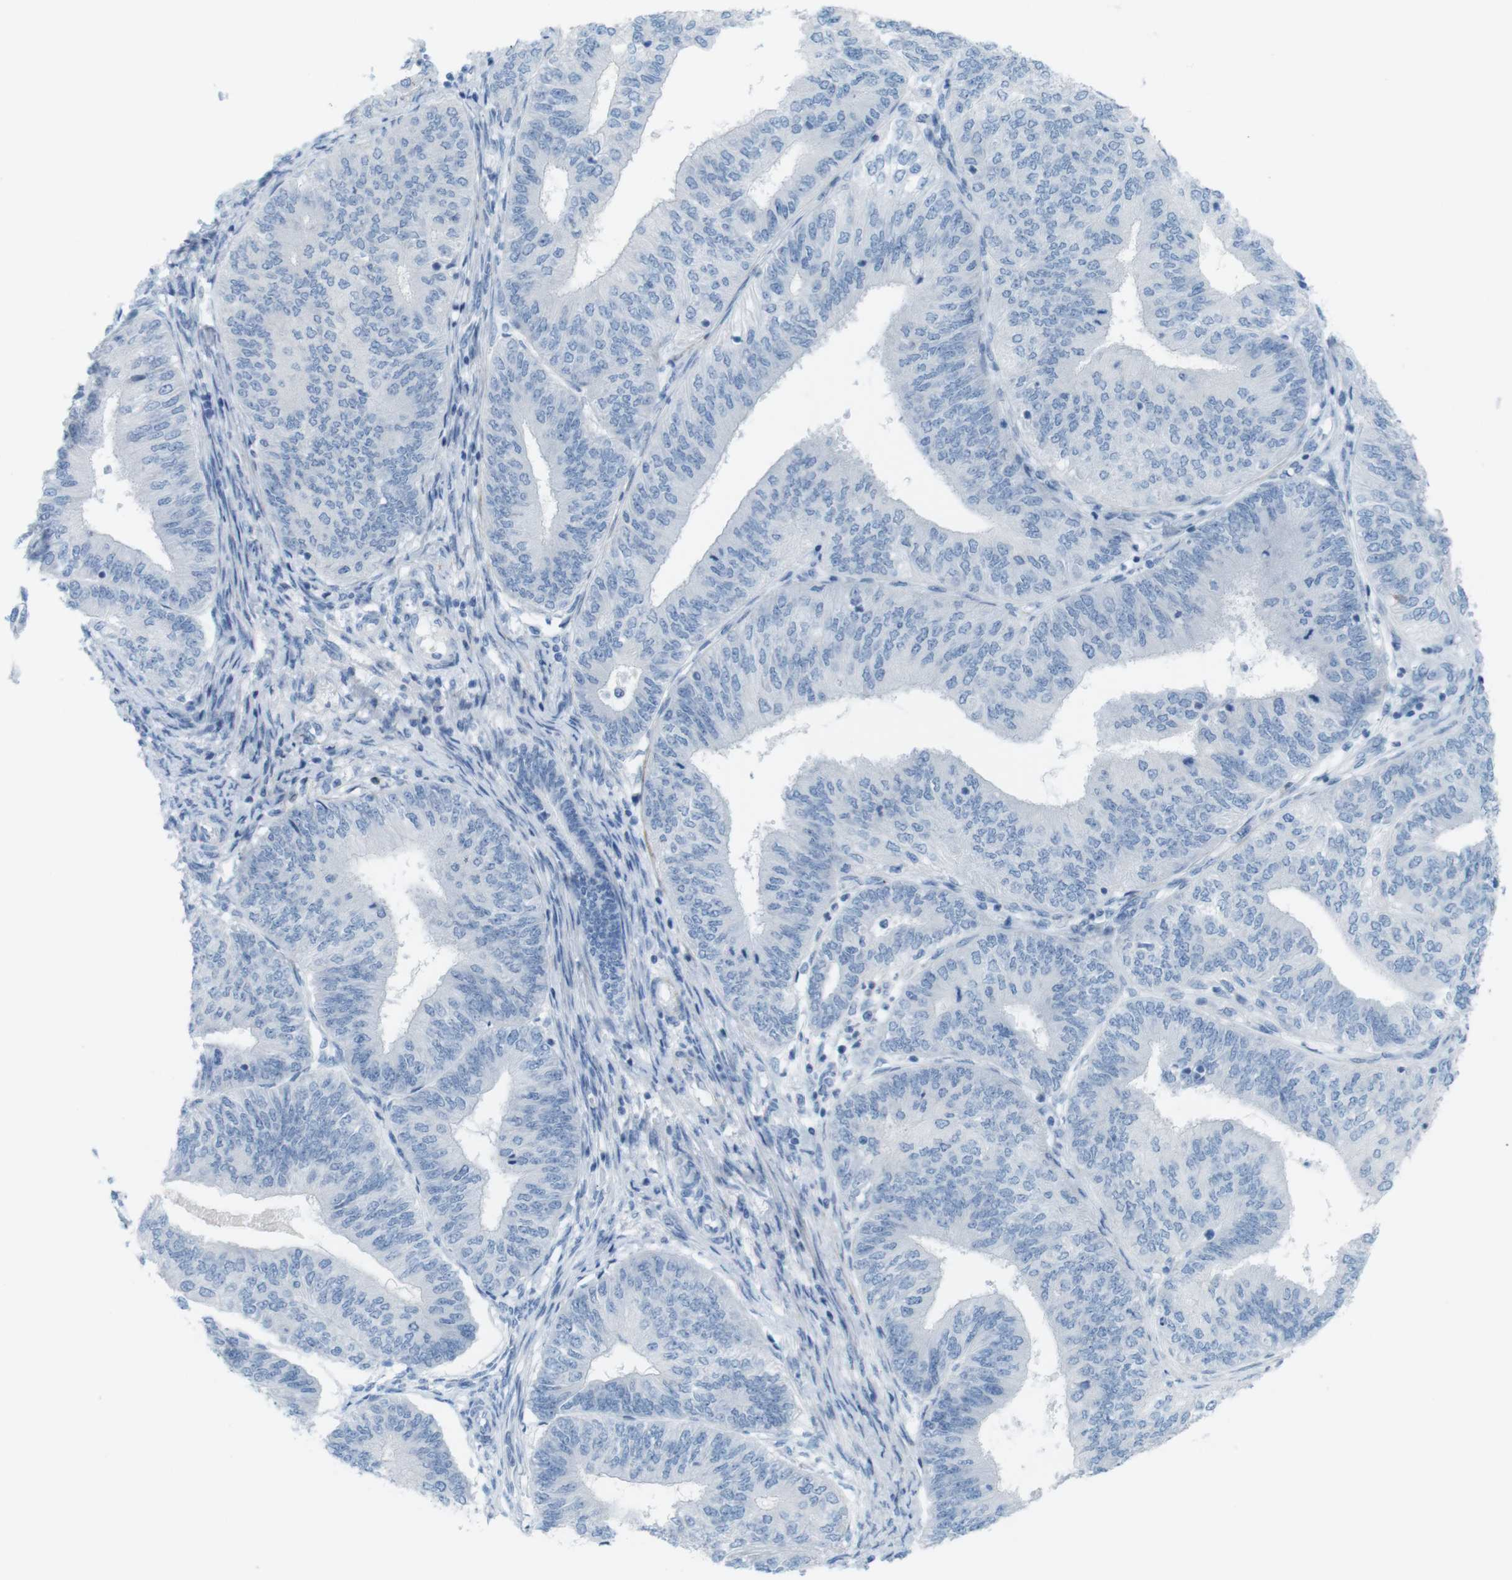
{"staining": {"intensity": "negative", "quantity": "none", "location": "none"}, "tissue": "endometrial cancer", "cell_type": "Tumor cells", "image_type": "cancer", "snomed": [{"axis": "morphology", "description": "Adenocarcinoma, NOS"}, {"axis": "topography", "description": "Endometrium"}], "caption": "This is an immunohistochemistry histopathology image of human endometrial adenocarcinoma. There is no expression in tumor cells.", "gene": "MYH9", "patient": {"sex": "female", "age": 58}}